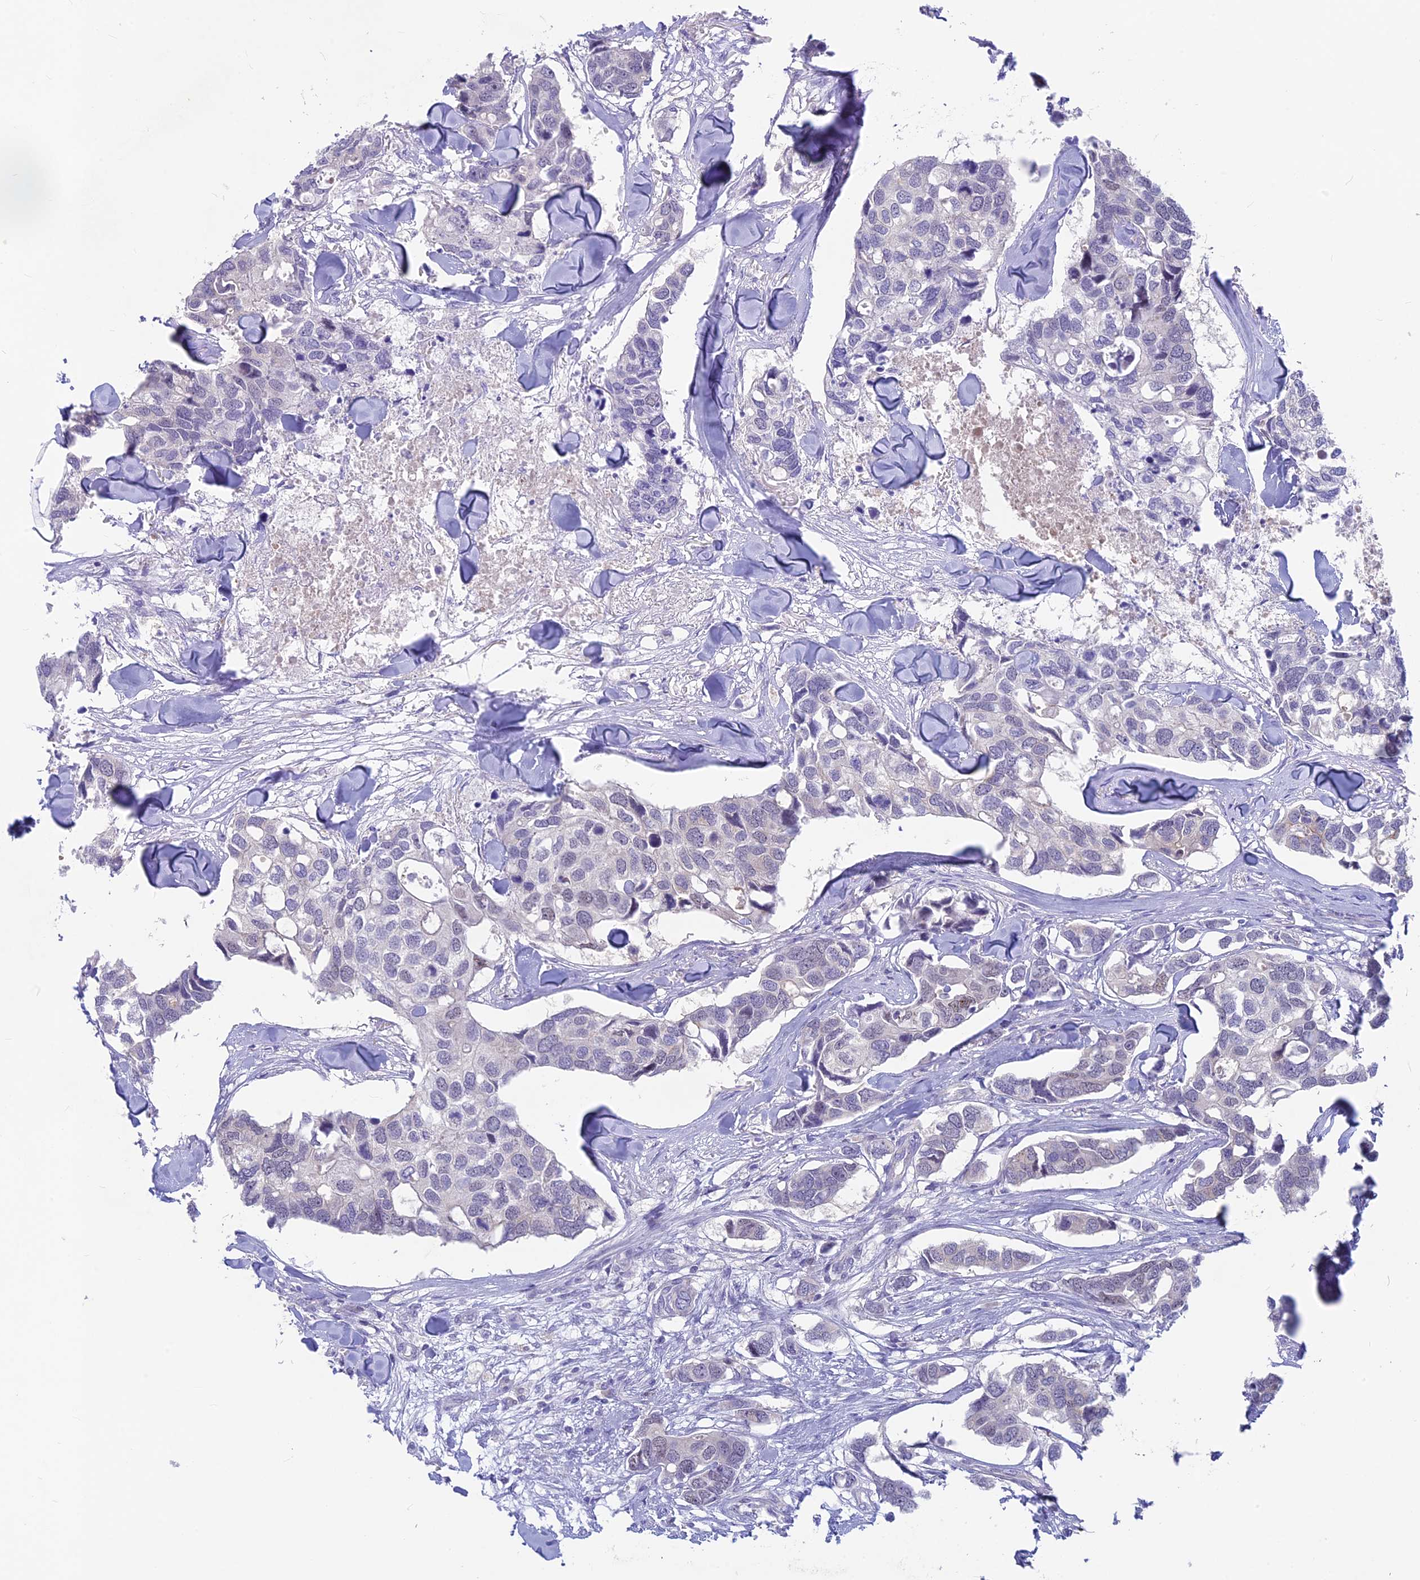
{"staining": {"intensity": "negative", "quantity": "none", "location": "none"}, "tissue": "breast cancer", "cell_type": "Tumor cells", "image_type": "cancer", "snomed": [{"axis": "morphology", "description": "Duct carcinoma"}, {"axis": "topography", "description": "Breast"}], "caption": "The photomicrograph reveals no significant staining in tumor cells of breast cancer (intraductal carcinoma).", "gene": "SNTN", "patient": {"sex": "female", "age": 83}}